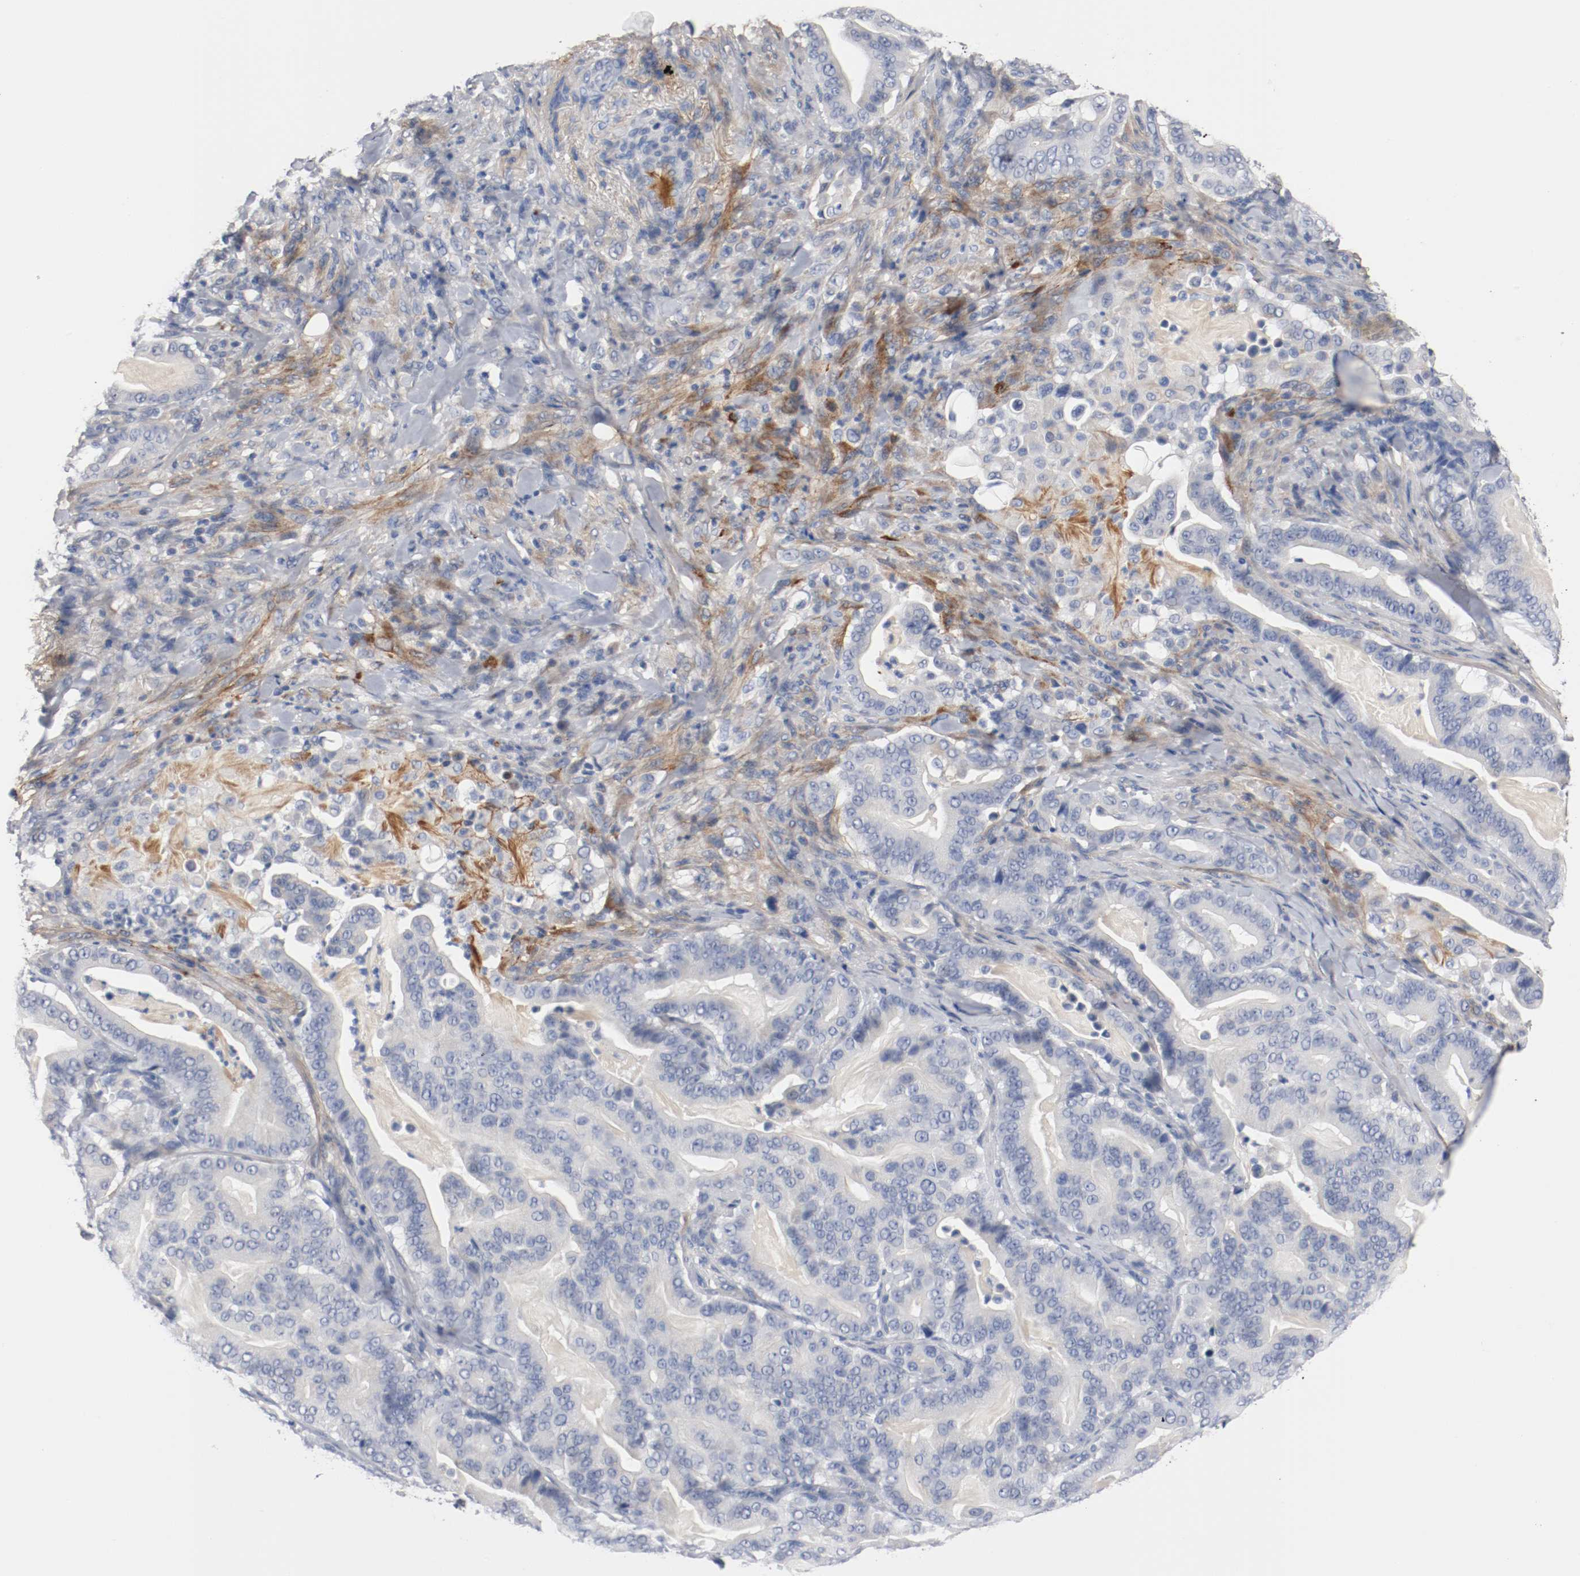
{"staining": {"intensity": "negative", "quantity": "none", "location": "none"}, "tissue": "pancreatic cancer", "cell_type": "Tumor cells", "image_type": "cancer", "snomed": [{"axis": "morphology", "description": "Adenocarcinoma, NOS"}, {"axis": "topography", "description": "Pancreas"}], "caption": "Immunohistochemistry (IHC) image of neoplastic tissue: adenocarcinoma (pancreatic) stained with DAB (3,3'-diaminobenzidine) exhibits no significant protein positivity in tumor cells.", "gene": "TNC", "patient": {"sex": "male", "age": 63}}